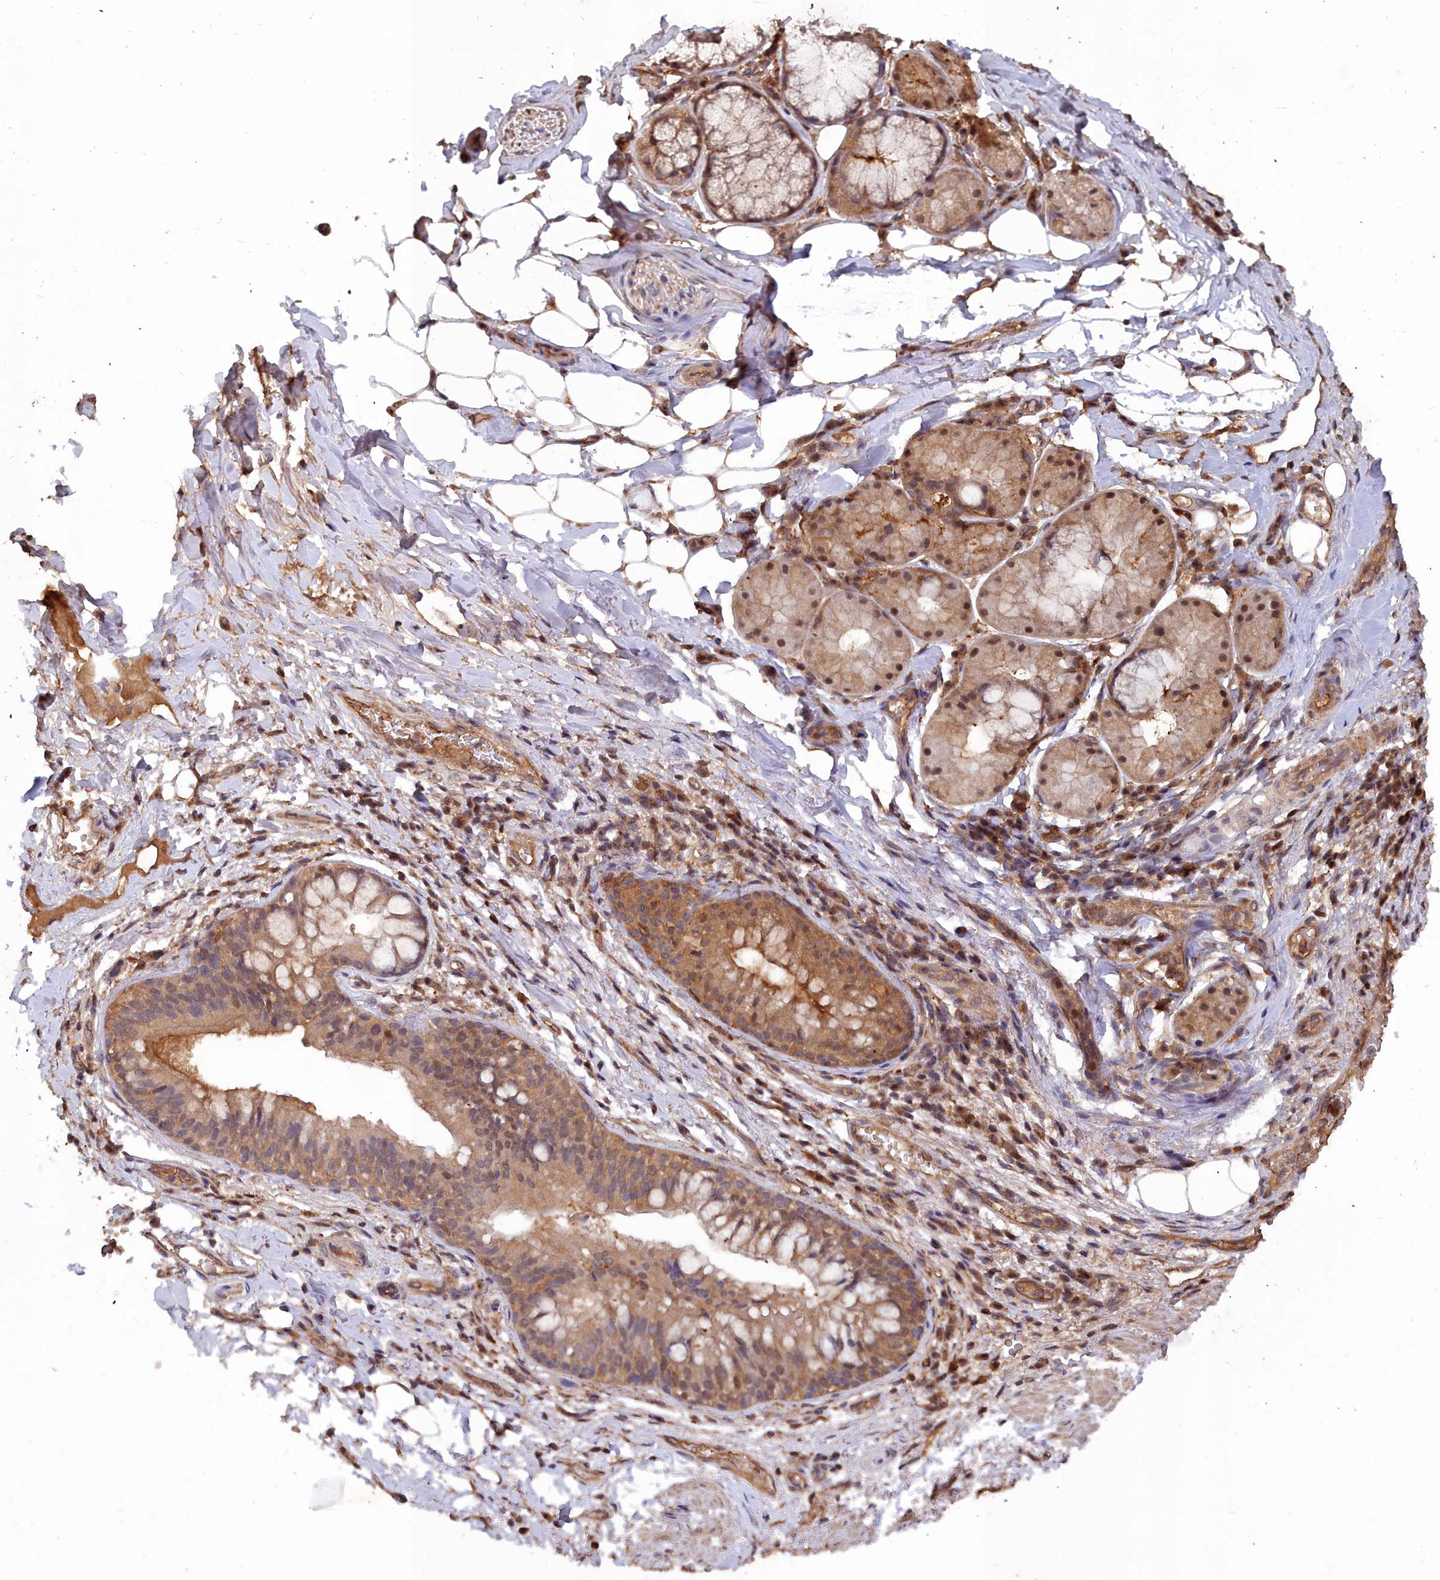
{"staining": {"intensity": "weak", "quantity": "25%-75%", "location": "cytoplasmic/membranous"}, "tissue": "adipose tissue", "cell_type": "Adipocytes", "image_type": "normal", "snomed": [{"axis": "morphology", "description": "Normal tissue, NOS"}, {"axis": "topography", "description": "Lymph node"}, {"axis": "topography", "description": "Cartilage tissue"}, {"axis": "topography", "description": "Bronchus"}], "caption": "A low amount of weak cytoplasmic/membranous staining is identified in approximately 25%-75% of adipocytes in unremarkable adipose tissue.", "gene": "GFRA2", "patient": {"sex": "male", "age": 63}}